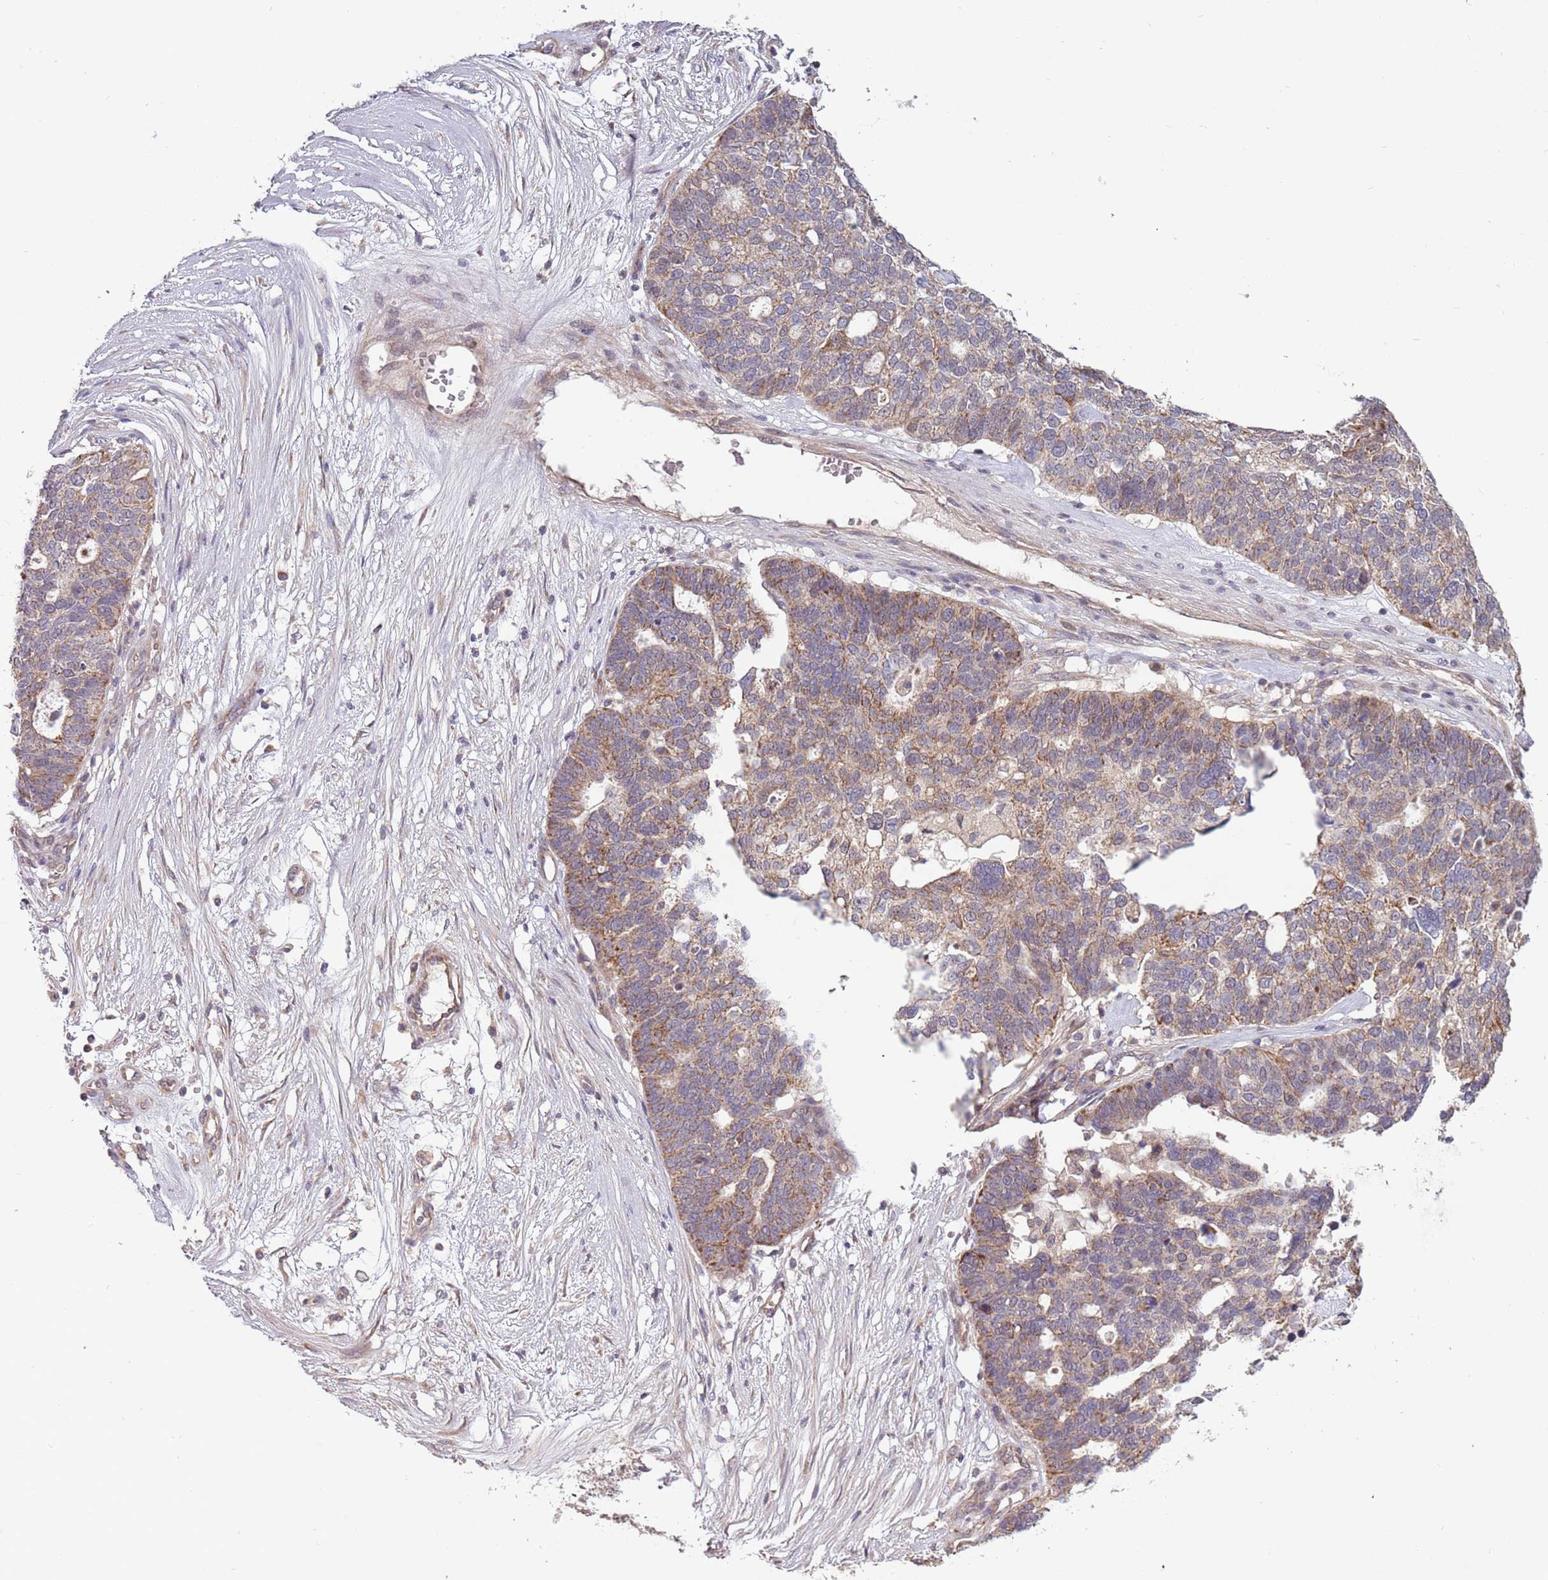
{"staining": {"intensity": "moderate", "quantity": "<25%", "location": "cytoplasmic/membranous"}, "tissue": "ovarian cancer", "cell_type": "Tumor cells", "image_type": "cancer", "snomed": [{"axis": "morphology", "description": "Cystadenocarcinoma, serous, NOS"}, {"axis": "topography", "description": "Ovary"}], "caption": "Immunohistochemistry (IHC) photomicrograph of ovarian cancer stained for a protein (brown), which shows low levels of moderate cytoplasmic/membranous expression in about <25% of tumor cells.", "gene": "RNF181", "patient": {"sex": "female", "age": 59}}